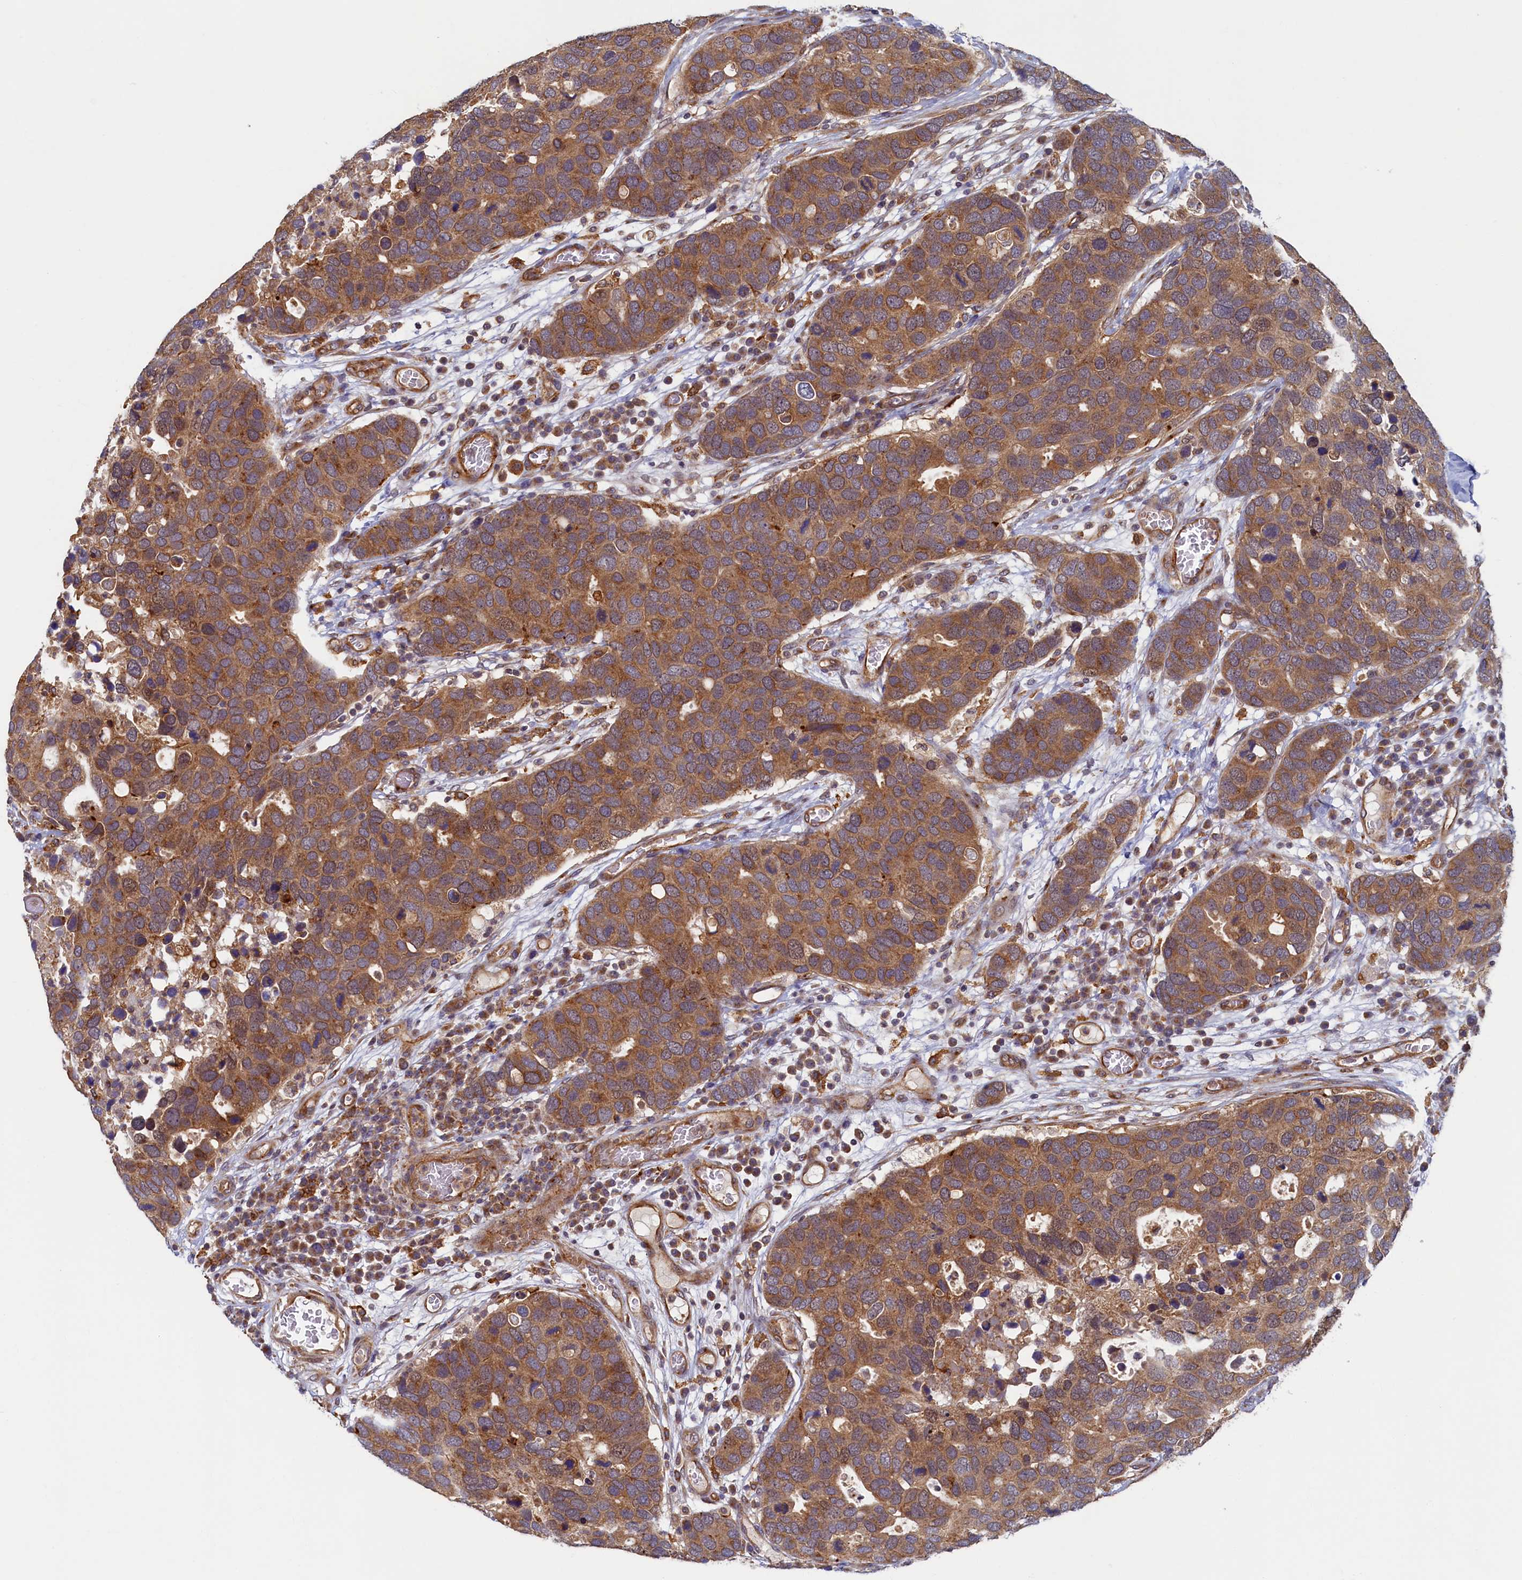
{"staining": {"intensity": "moderate", "quantity": ">75%", "location": "cytoplasmic/membranous"}, "tissue": "breast cancer", "cell_type": "Tumor cells", "image_type": "cancer", "snomed": [{"axis": "morphology", "description": "Duct carcinoma"}, {"axis": "topography", "description": "Breast"}], "caption": "Moderate cytoplasmic/membranous positivity for a protein is seen in approximately >75% of tumor cells of intraductal carcinoma (breast) using IHC.", "gene": "STX12", "patient": {"sex": "female", "age": 83}}